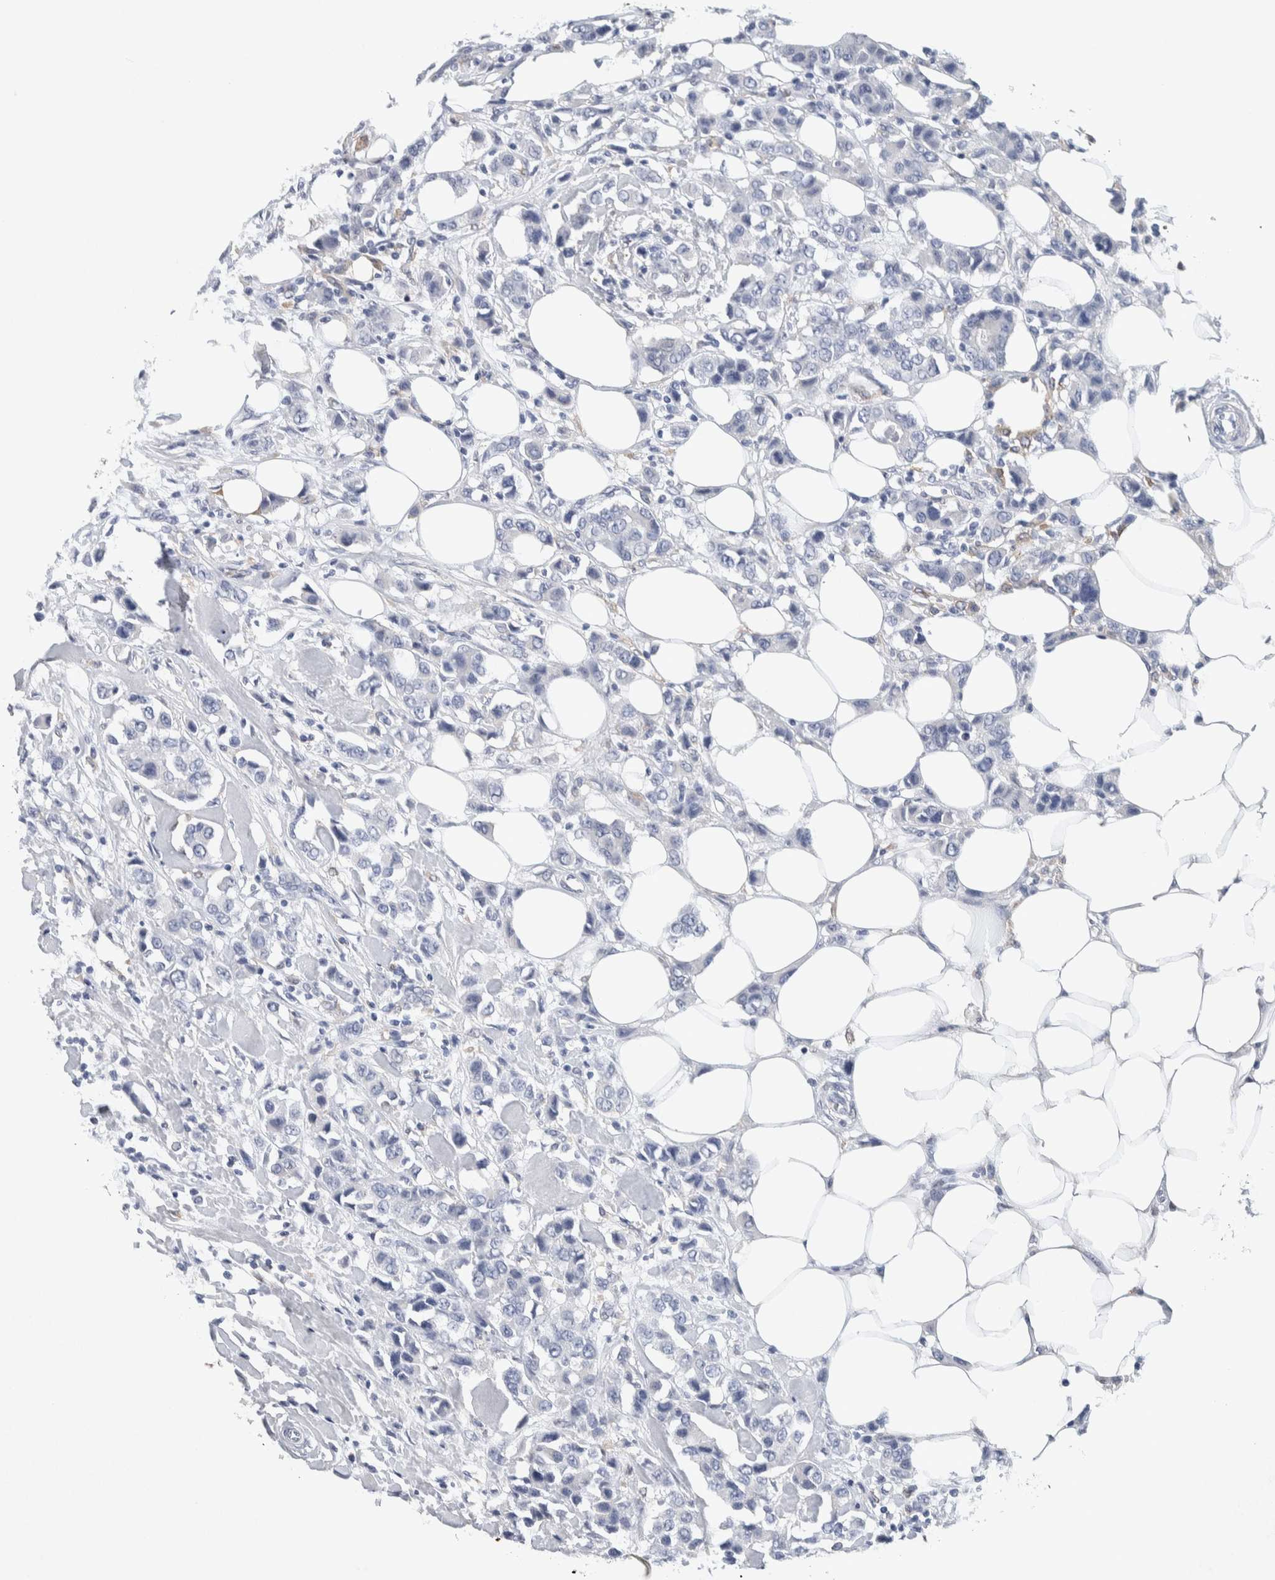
{"staining": {"intensity": "negative", "quantity": "none", "location": "none"}, "tissue": "breast cancer", "cell_type": "Tumor cells", "image_type": "cancer", "snomed": [{"axis": "morphology", "description": "Normal tissue, NOS"}, {"axis": "morphology", "description": "Duct carcinoma"}, {"axis": "topography", "description": "Breast"}], "caption": "An immunohistochemistry (IHC) histopathology image of breast invasive ductal carcinoma is shown. There is no staining in tumor cells of breast invasive ductal carcinoma.", "gene": "NCF2", "patient": {"sex": "female", "age": 50}}